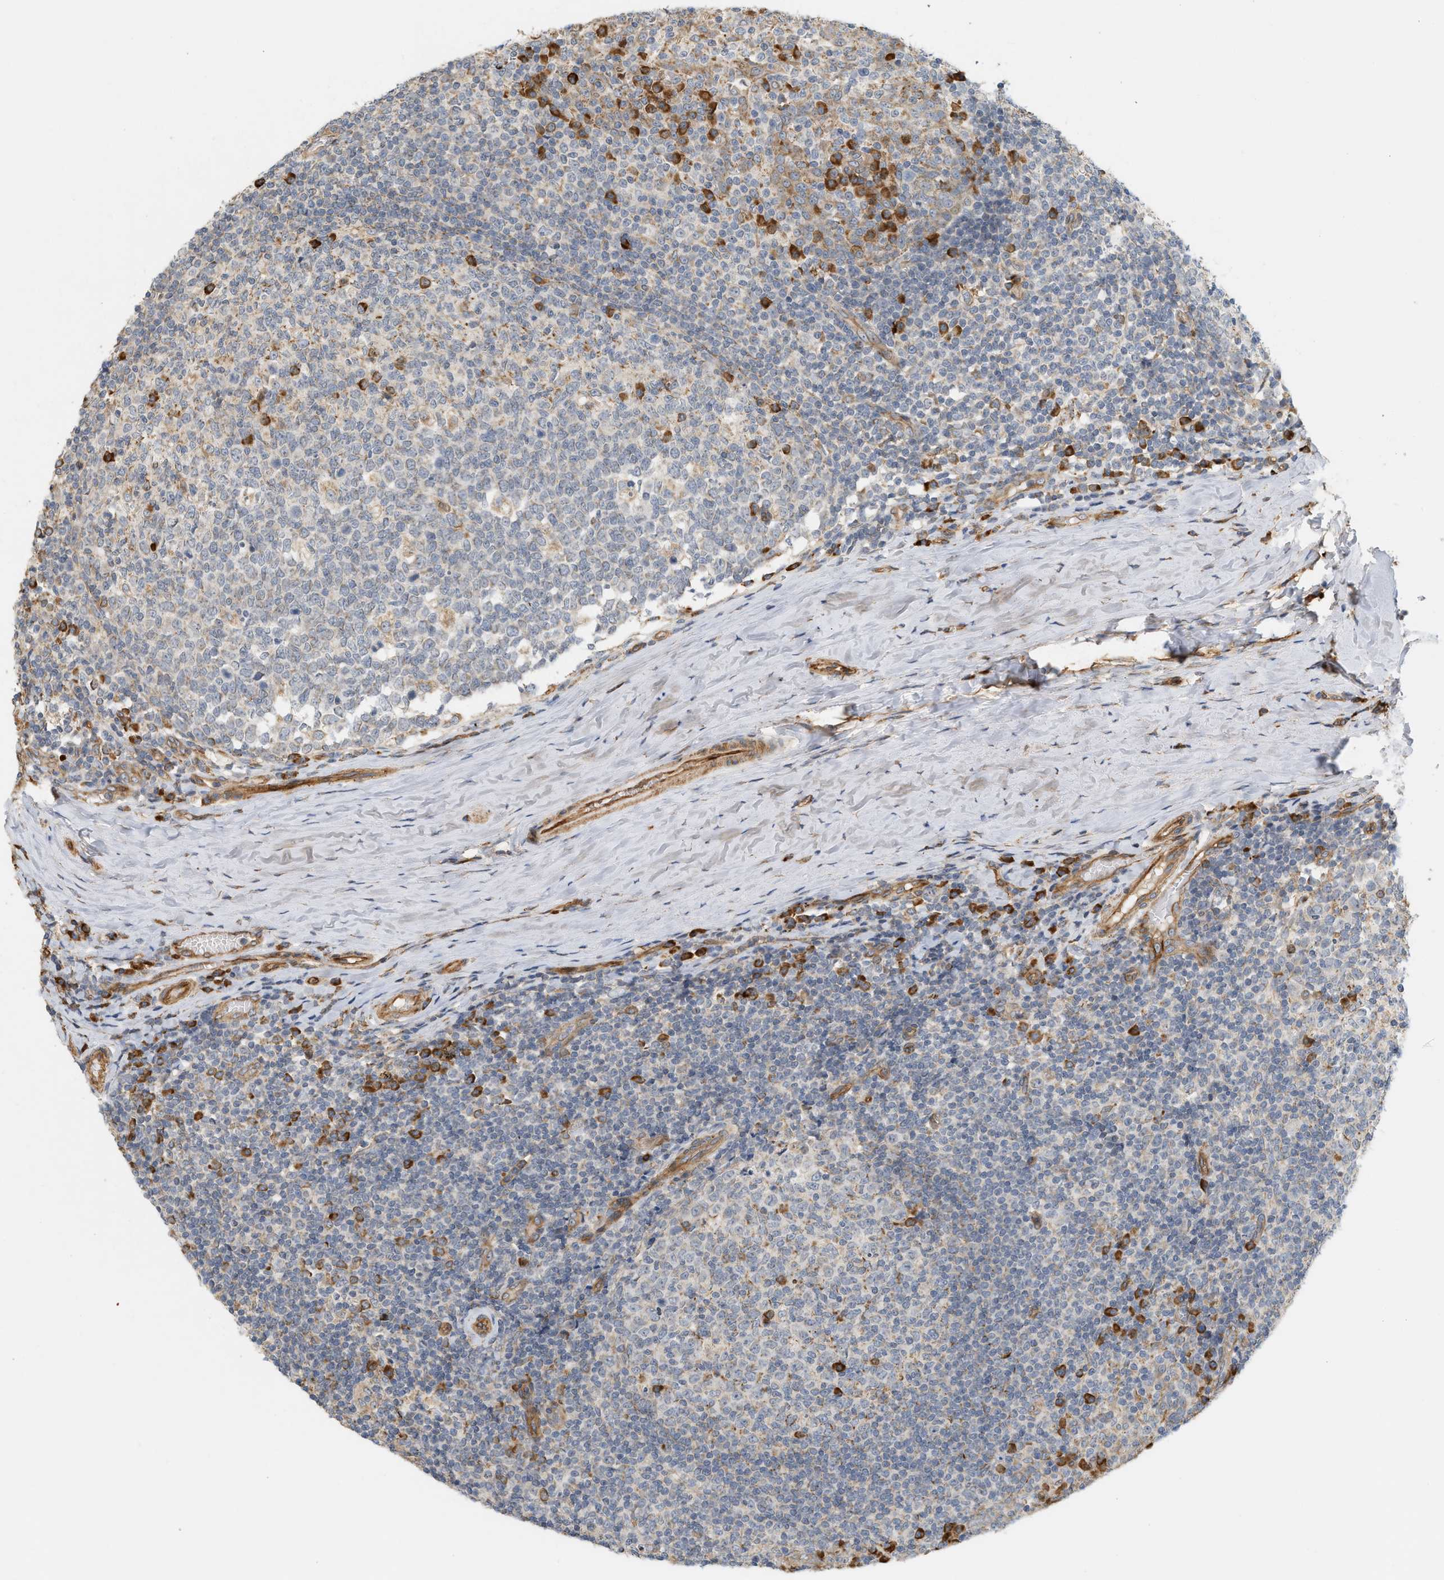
{"staining": {"intensity": "strong", "quantity": "<25%", "location": "cytoplasmic/membranous"}, "tissue": "tonsil", "cell_type": "Germinal center cells", "image_type": "normal", "snomed": [{"axis": "morphology", "description": "Normal tissue, NOS"}, {"axis": "topography", "description": "Tonsil"}], "caption": "Immunohistochemical staining of unremarkable human tonsil demonstrates medium levels of strong cytoplasmic/membranous positivity in approximately <25% of germinal center cells. The protein is stained brown, and the nuclei are stained in blue (DAB (3,3'-diaminobenzidine) IHC with brightfield microscopy, high magnification).", "gene": "SVOP", "patient": {"sex": "female", "age": 19}}